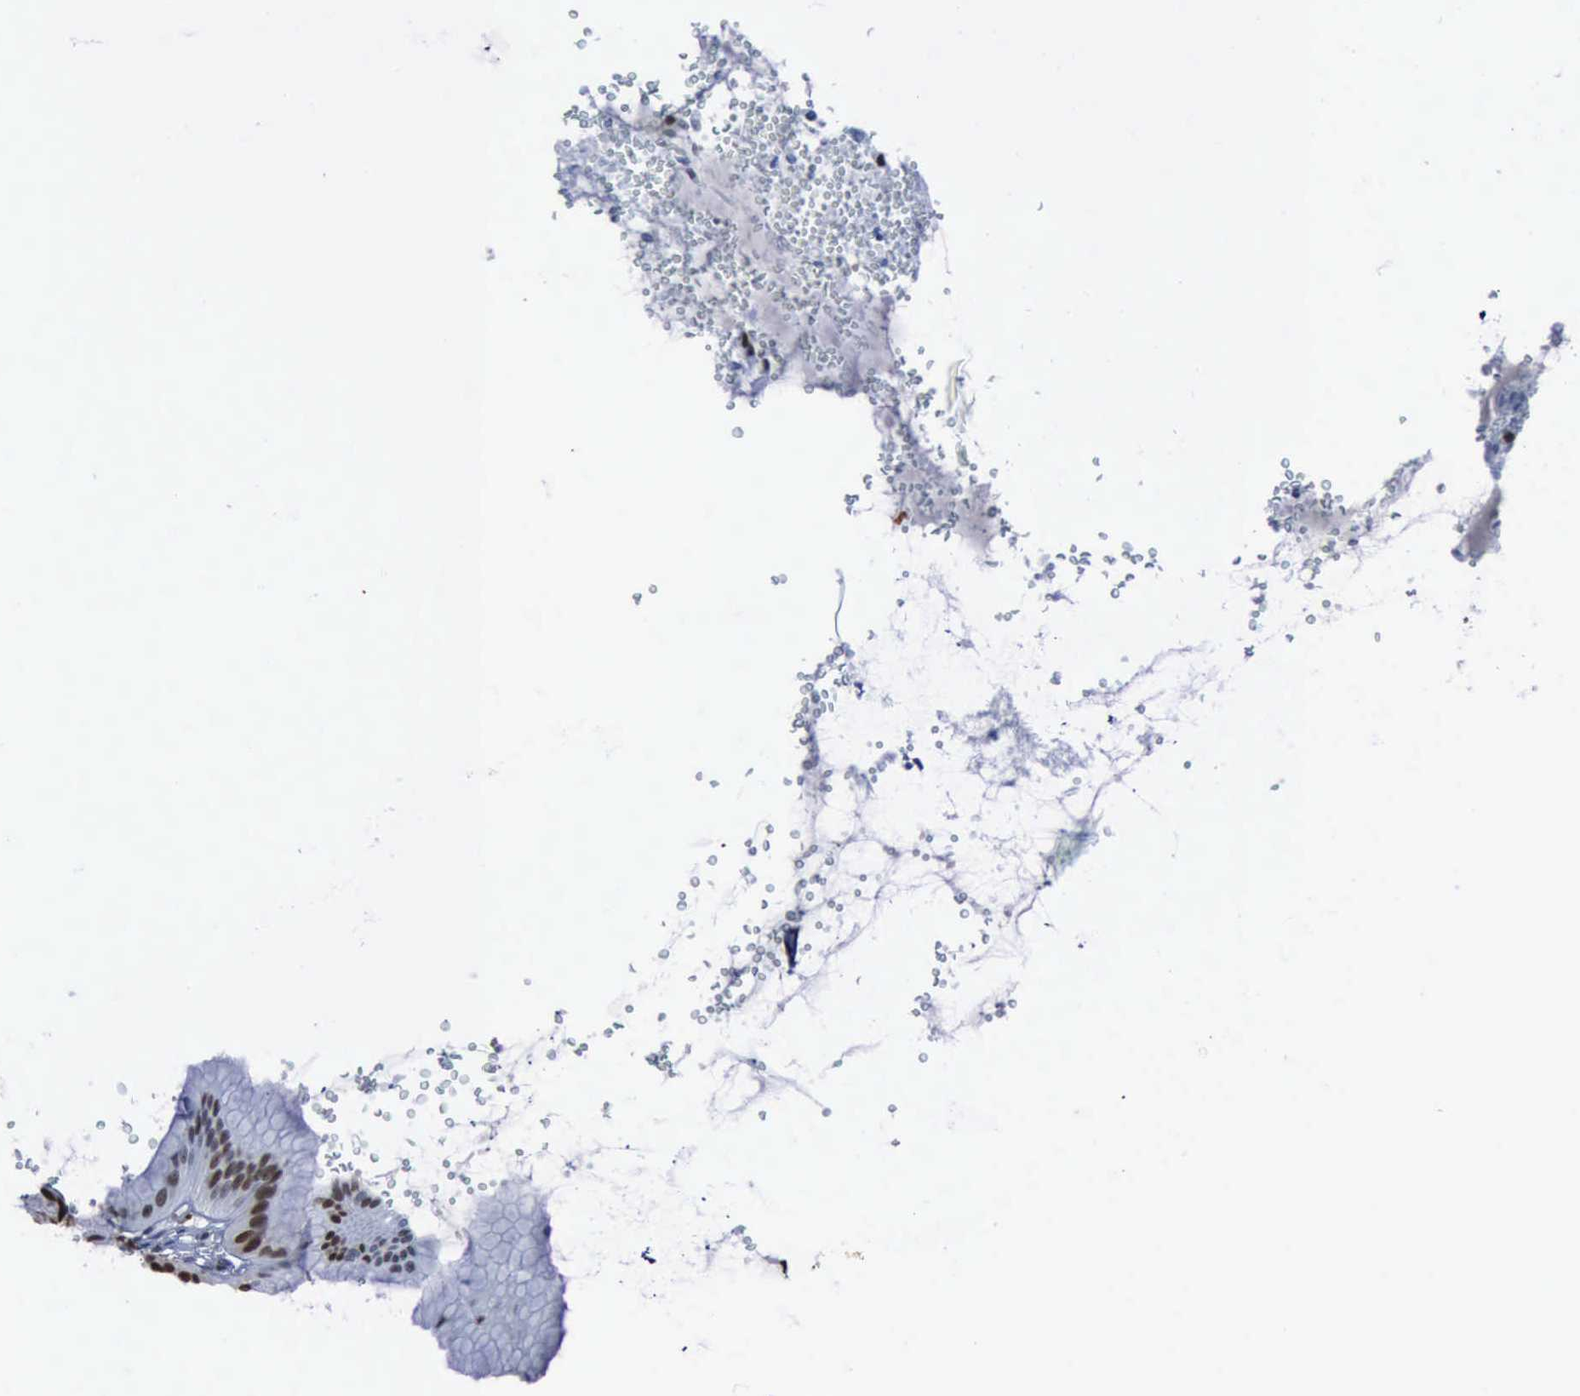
{"staining": {"intensity": "strong", "quantity": "25%-75%", "location": "nuclear"}, "tissue": "stomach", "cell_type": "Glandular cells", "image_type": "normal", "snomed": [{"axis": "morphology", "description": "Normal tissue, NOS"}, {"axis": "topography", "description": "Stomach"}], "caption": "Glandular cells display high levels of strong nuclear staining in approximately 25%-75% of cells in unremarkable human stomach. The protein of interest is stained brown, and the nuclei are stained in blue (DAB (3,3'-diaminobenzidine) IHC with brightfield microscopy, high magnification).", "gene": "PCNA", "patient": {"sex": "male", "age": 42}}